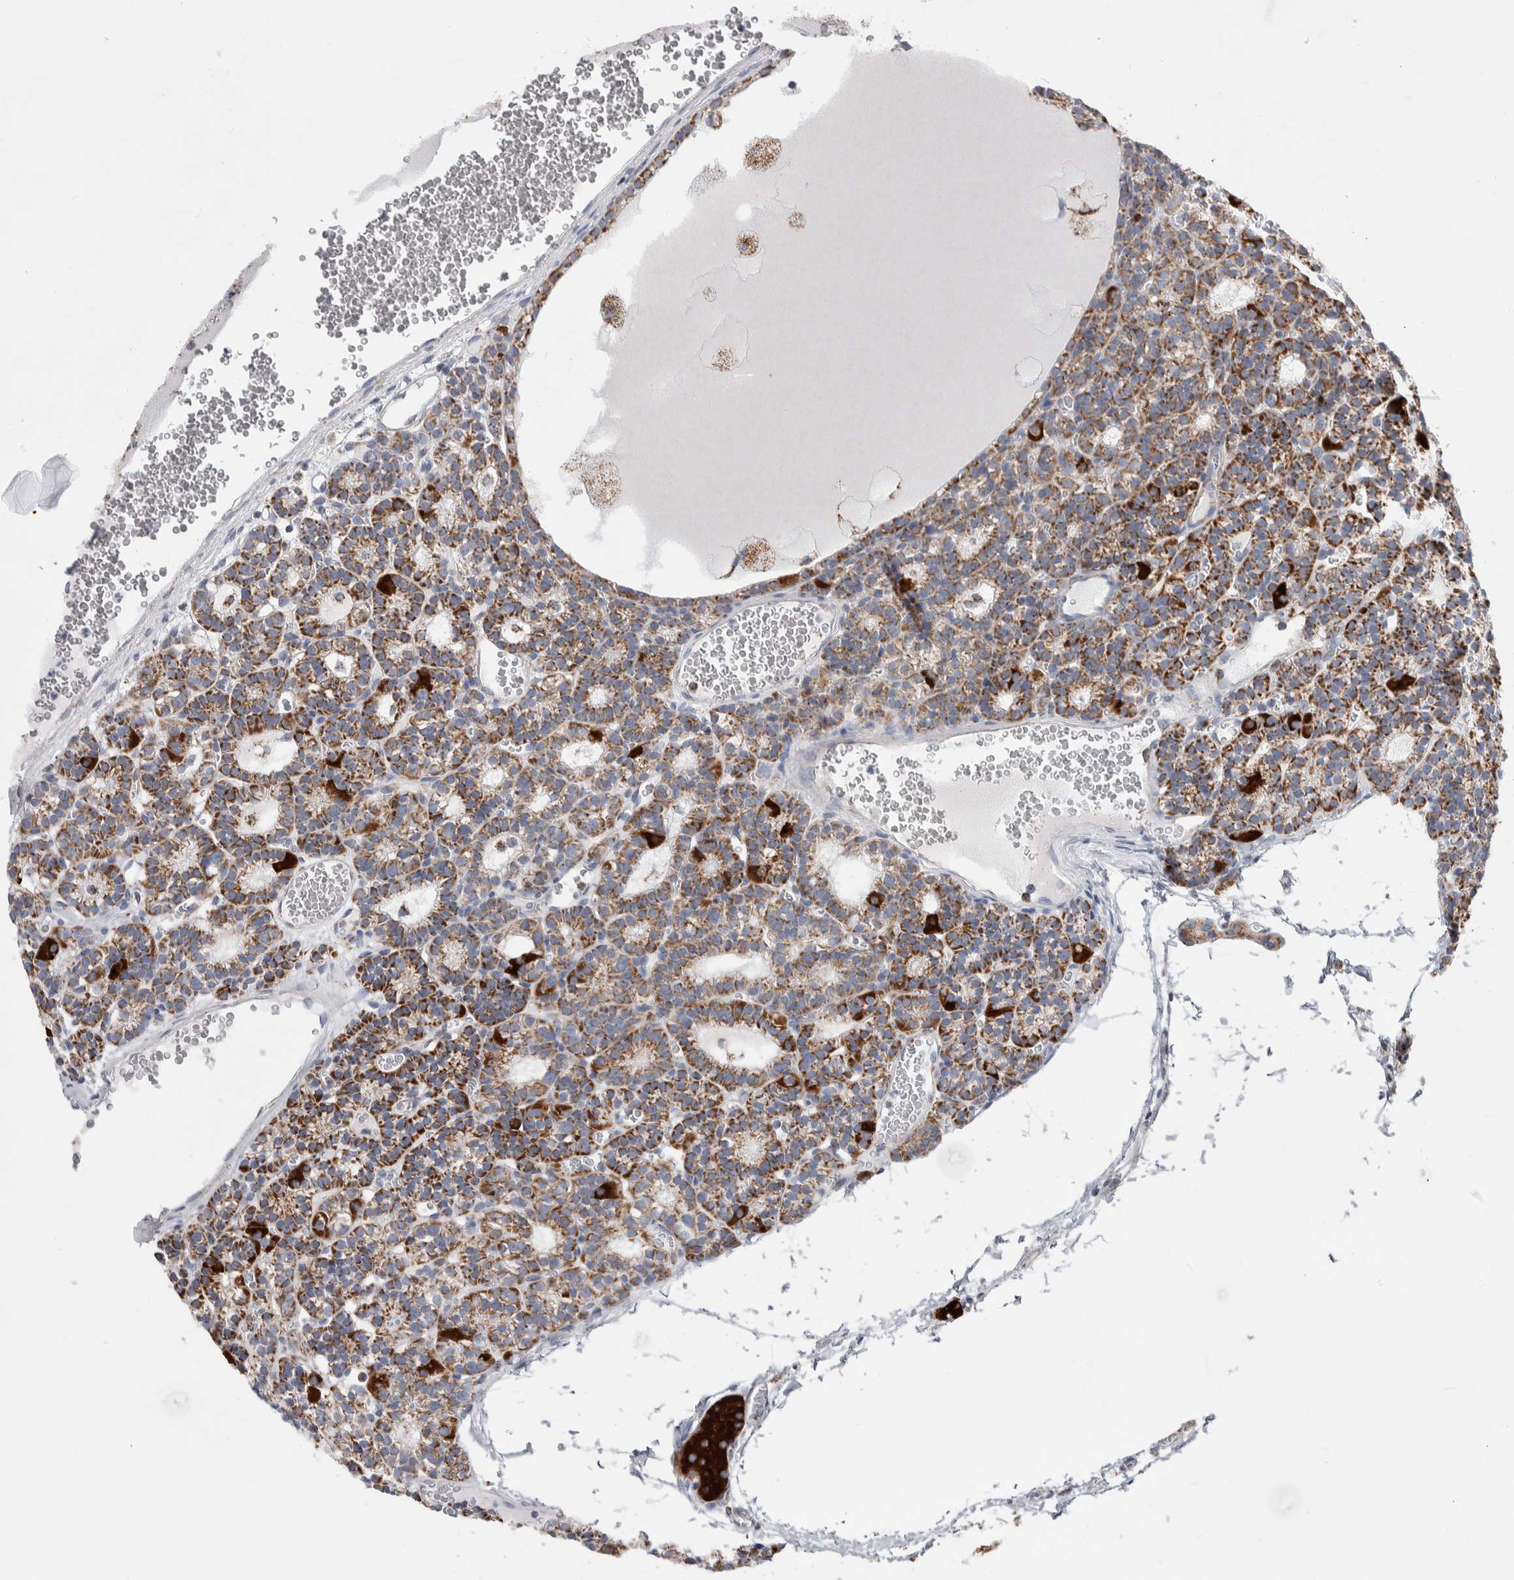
{"staining": {"intensity": "moderate", "quantity": "25%-75%", "location": "cytoplasmic/membranous"}, "tissue": "parathyroid gland", "cell_type": "Glandular cells", "image_type": "normal", "snomed": [{"axis": "morphology", "description": "Normal tissue, NOS"}, {"axis": "morphology", "description": "Adenoma, NOS"}, {"axis": "topography", "description": "Parathyroid gland"}], "caption": "Immunohistochemical staining of unremarkable human parathyroid gland demonstrates medium levels of moderate cytoplasmic/membranous staining in approximately 25%-75% of glandular cells.", "gene": "ETFA", "patient": {"sex": "female", "age": 58}}